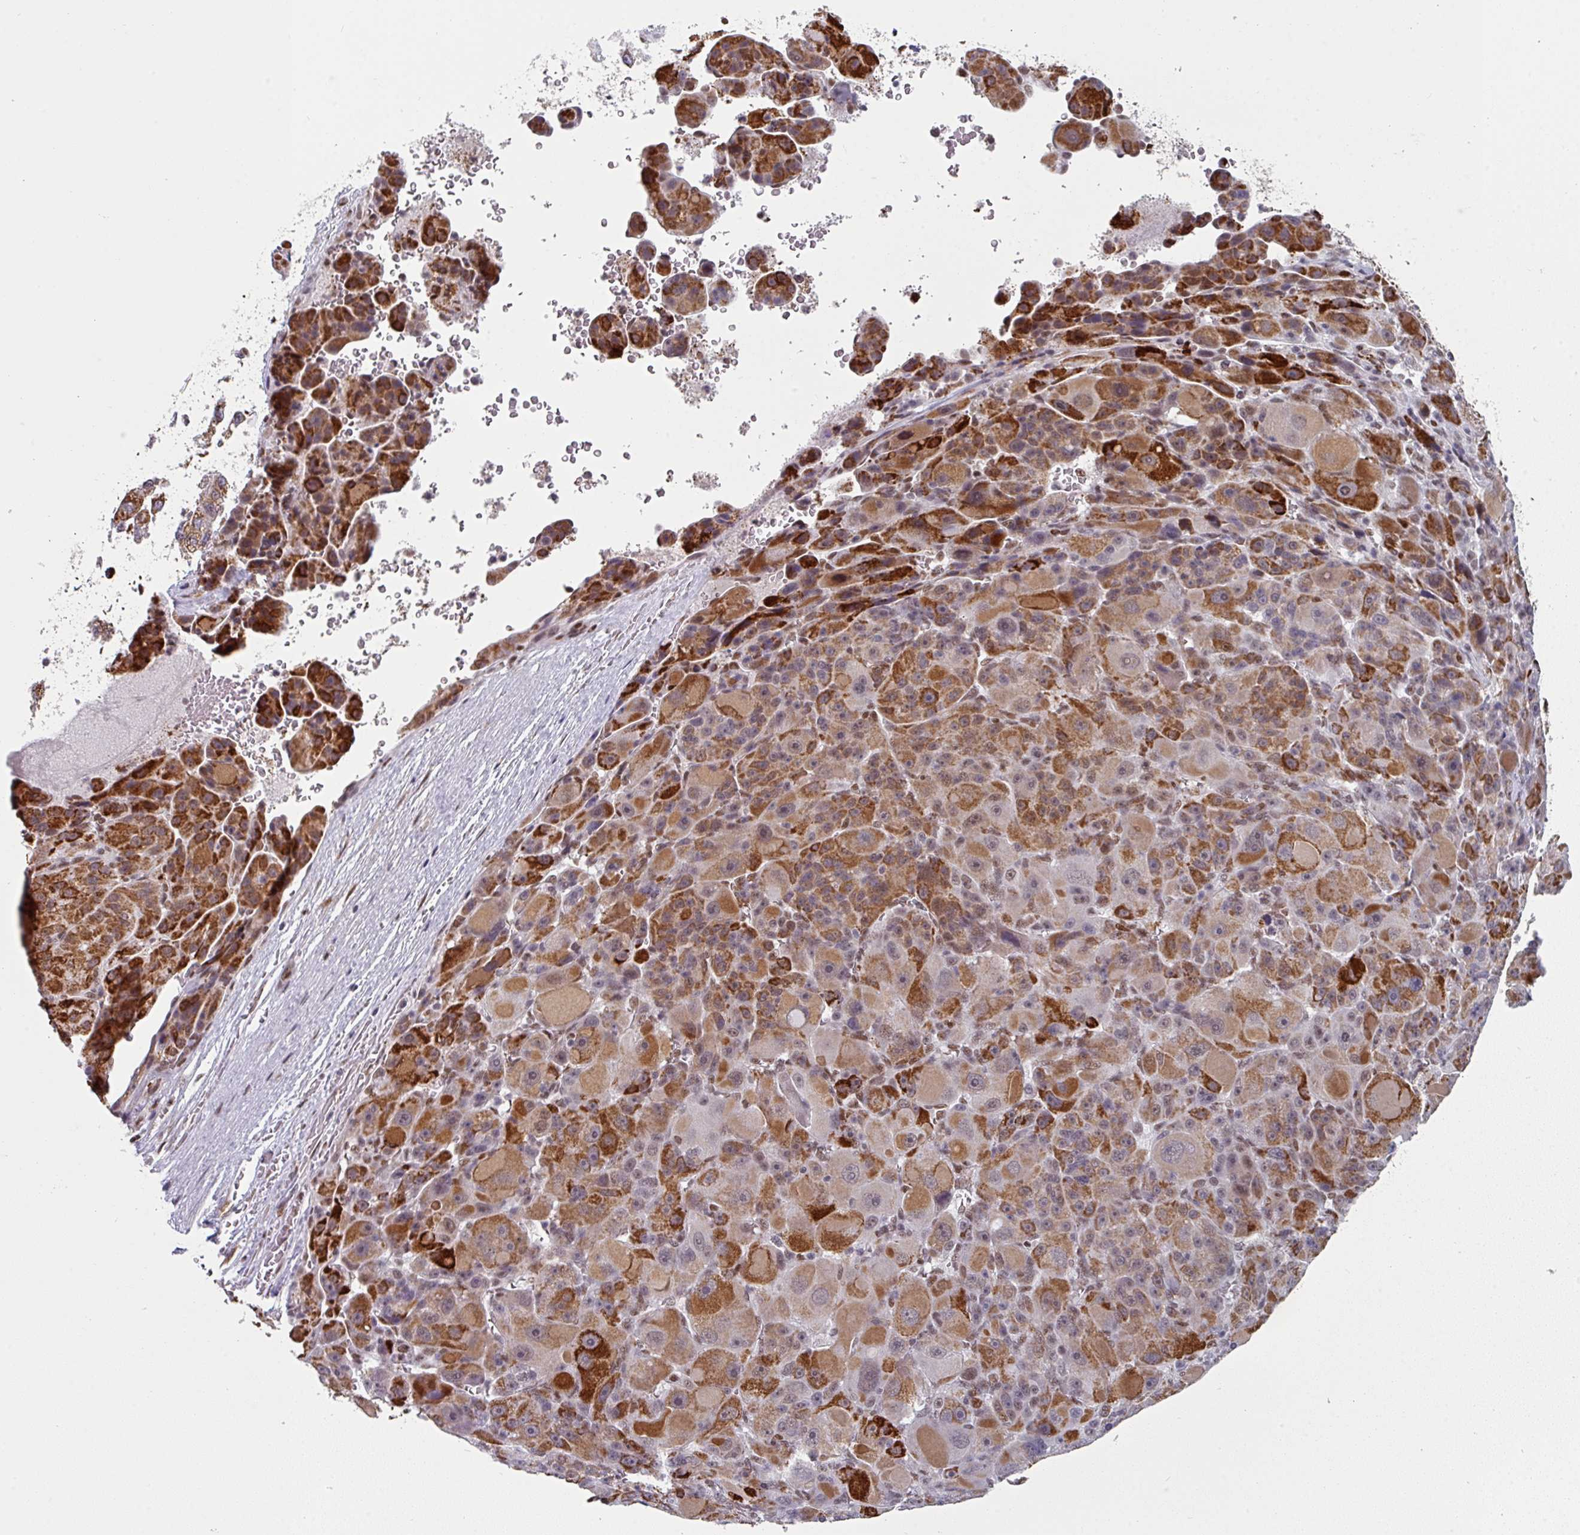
{"staining": {"intensity": "strong", "quantity": "25%-75%", "location": "cytoplasmic/membranous,nuclear"}, "tissue": "liver cancer", "cell_type": "Tumor cells", "image_type": "cancer", "snomed": [{"axis": "morphology", "description": "Carcinoma, Hepatocellular, NOS"}, {"axis": "topography", "description": "Liver"}], "caption": "Hepatocellular carcinoma (liver) stained for a protein displays strong cytoplasmic/membranous and nuclear positivity in tumor cells.", "gene": "RAD50", "patient": {"sex": "male", "age": 76}}